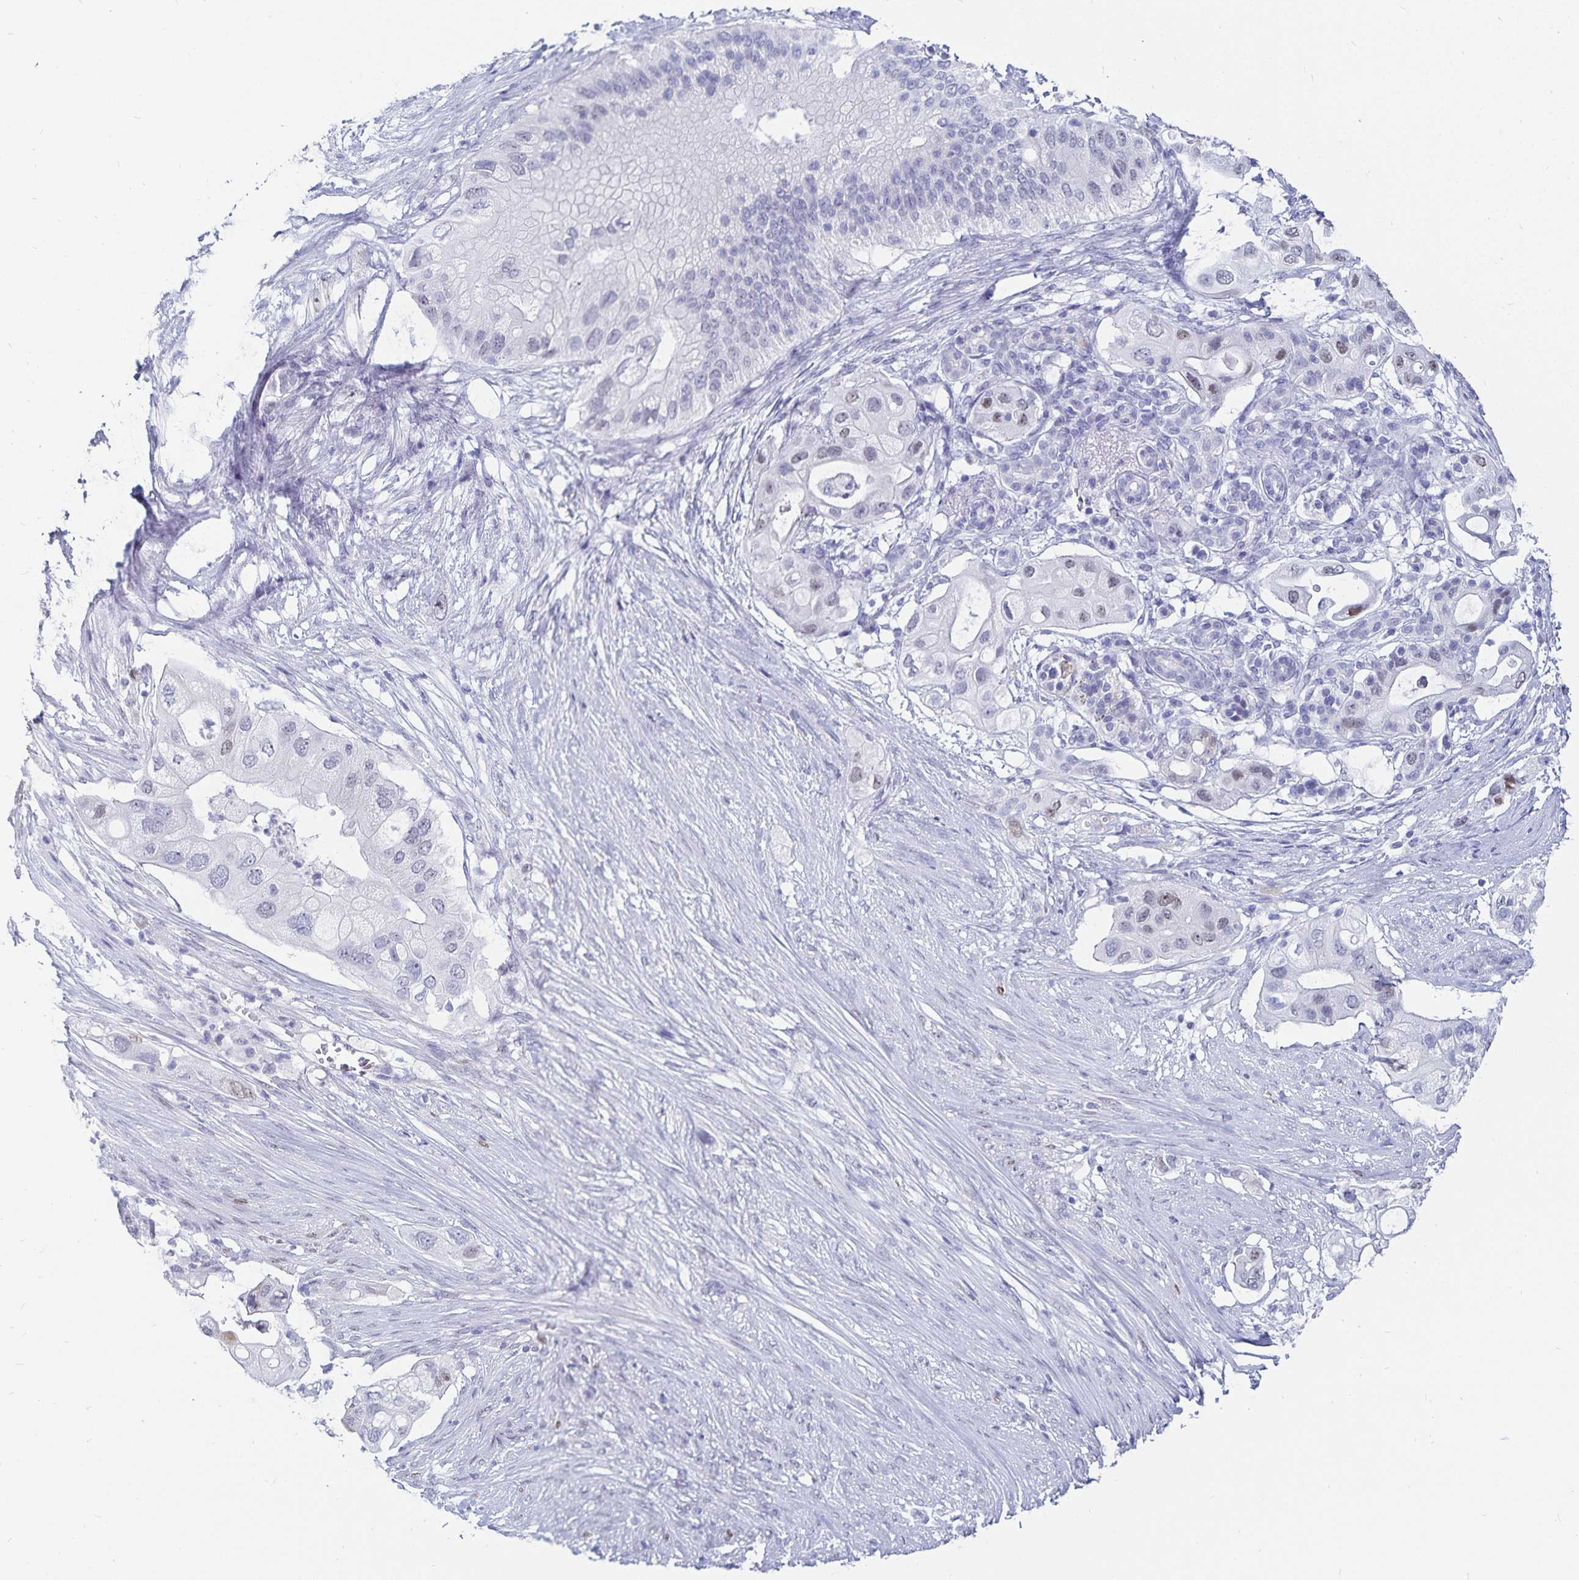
{"staining": {"intensity": "weak", "quantity": "<25%", "location": "nuclear"}, "tissue": "pancreatic cancer", "cell_type": "Tumor cells", "image_type": "cancer", "snomed": [{"axis": "morphology", "description": "Adenocarcinoma, NOS"}, {"axis": "topography", "description": "Pancreas"}], "caption": "A high-resolution image shows IHC staining of pancreatic cancer (adenocarcinoma), which reveals no significant staining in tumor cells.", "gene": "HMGB3", "patient": {"sex": "female", "age": 72}}